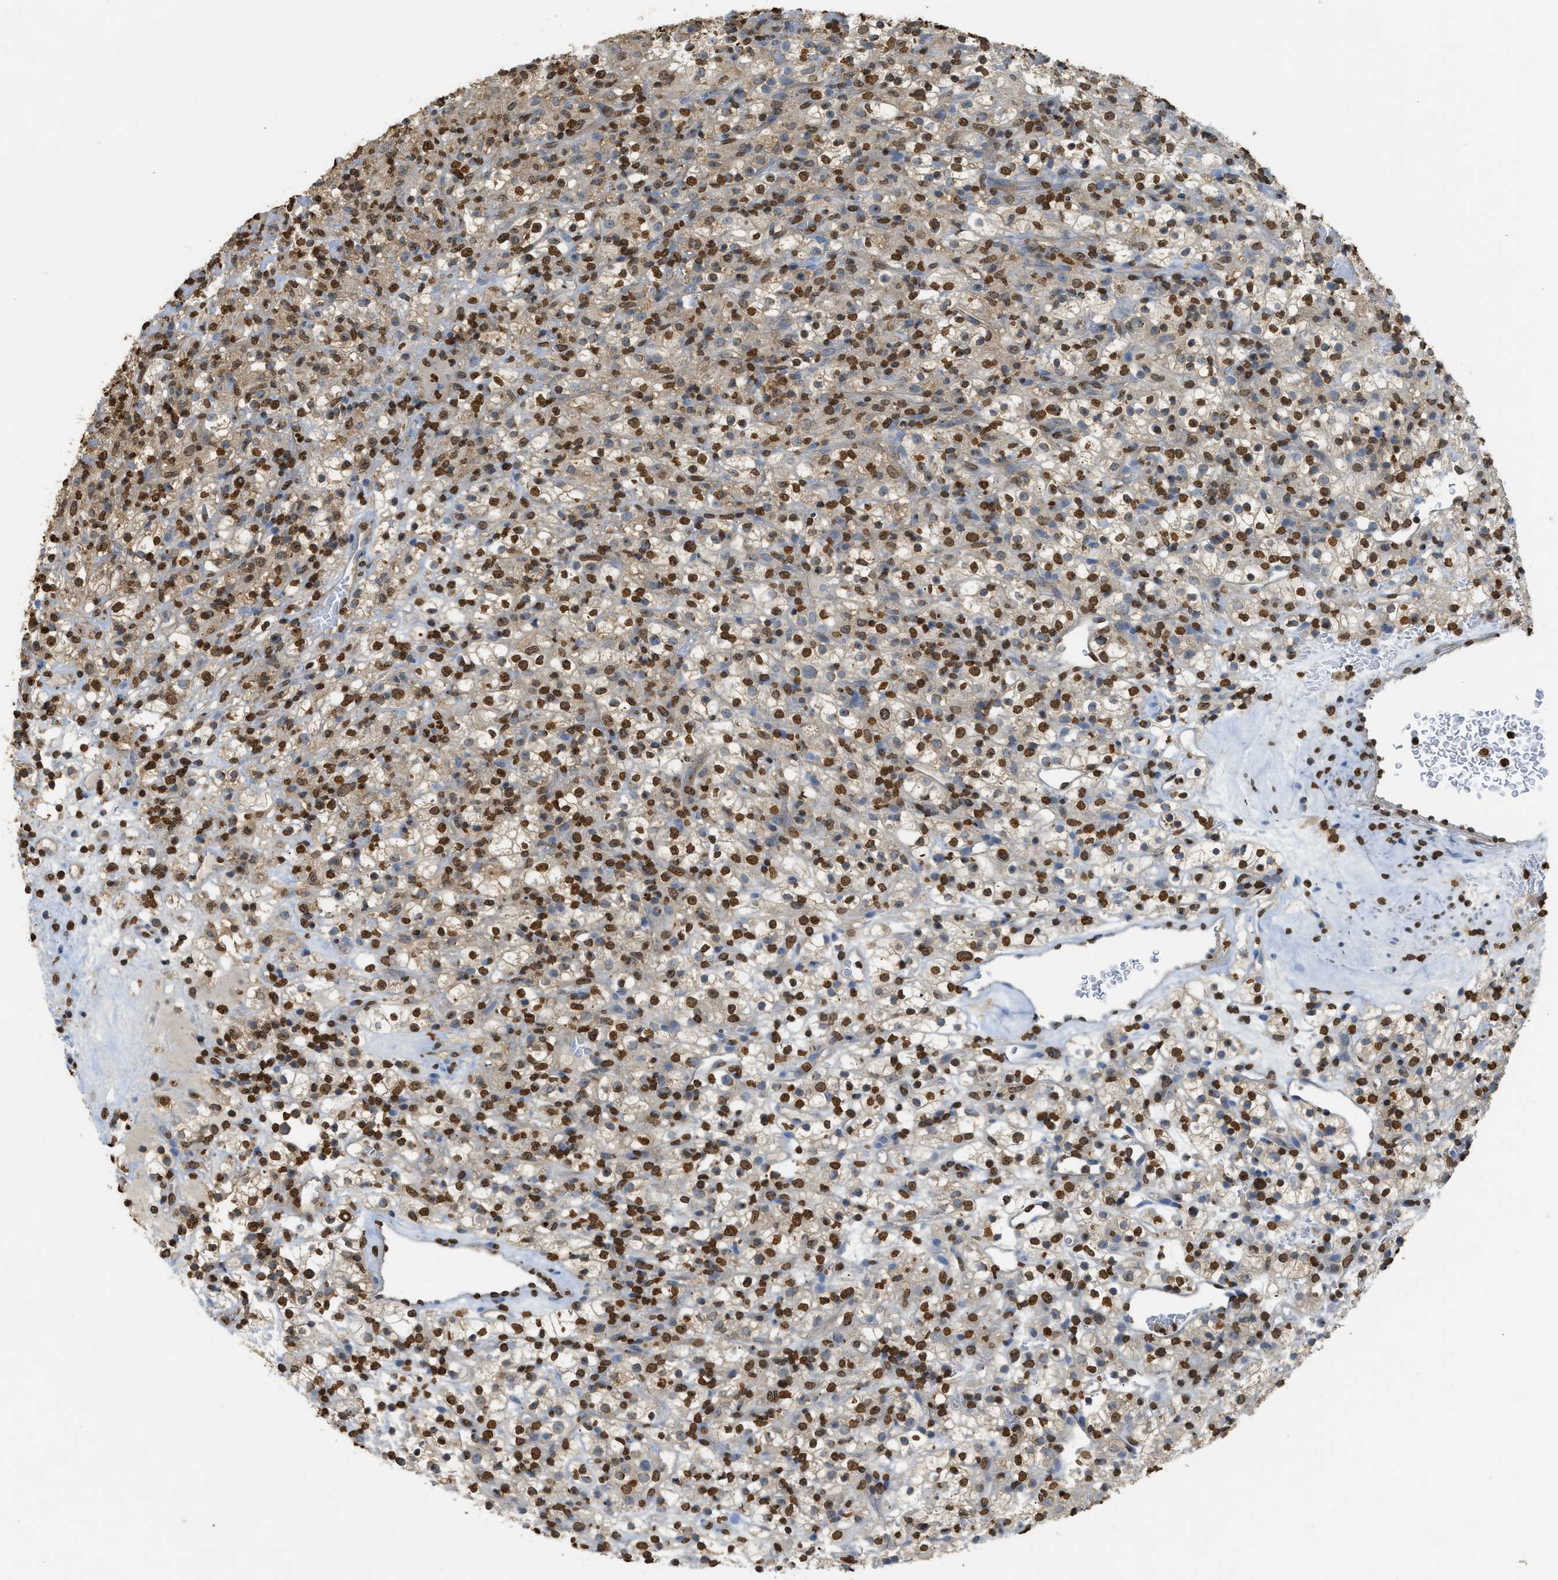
{"staining": {"intensity": "strong", "quantity": "25%-75%", "location": "nuclear"}, "tissue": "renal cancer", "cell_type": "Tumor cells", "image_type": "cancer", "snomed": [{"axis": "morphology", "description": "Normal tissue, NOS"}, {"axis": "morphology", "description": "Adenocarcinoma, NOS"}, {"axis": "topography", "description": "Kidney"}], "caption": "Strong nuclear protein expression is present in approximately 25%-75% of tumor cells in renal cancer (adenocarcinoma).", "gene": "NR5A2", "patient": {"sex": "female", "age": 72}}